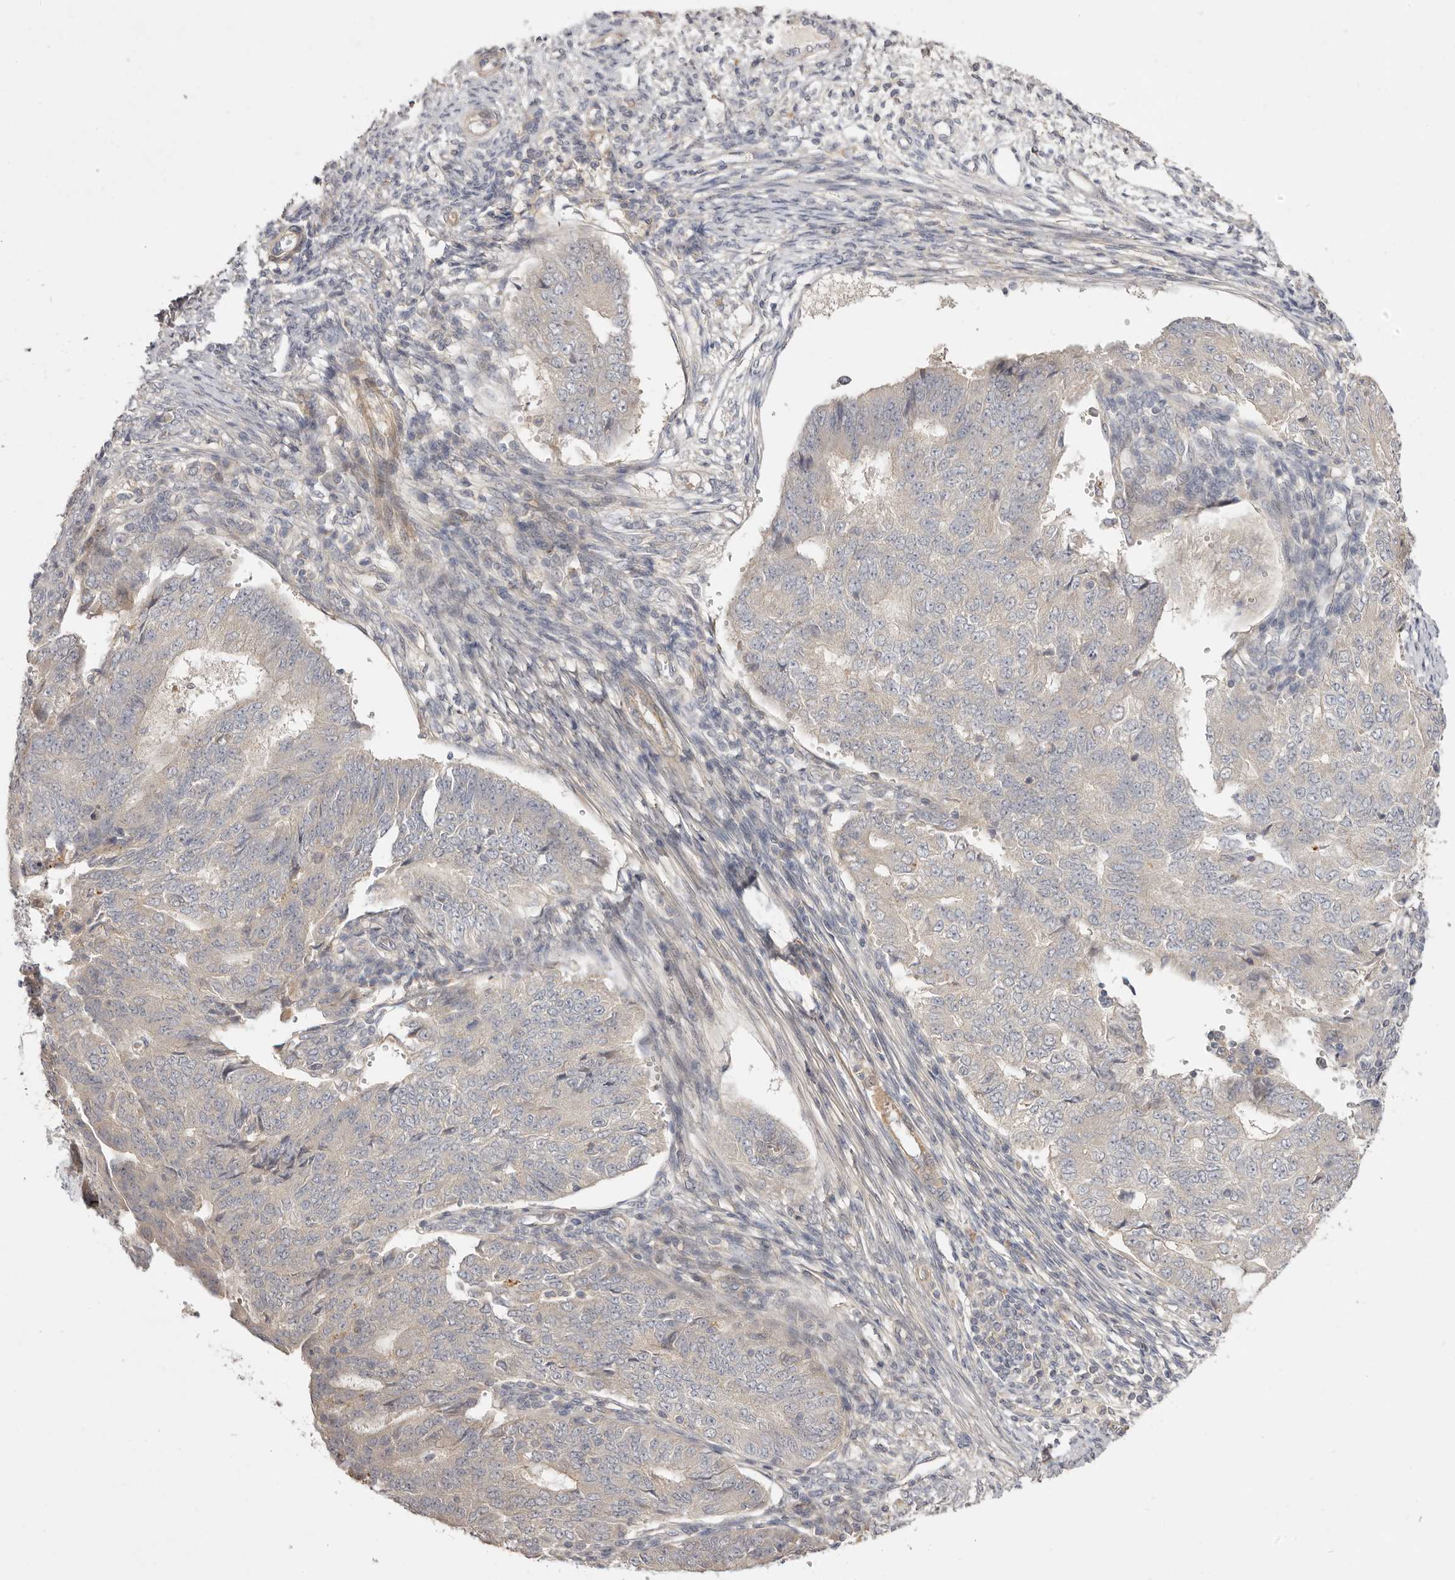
{"staining": {"intensity": "negative", "quantity": "none", "location": "none"}, "tissue": "endometrial cancer", "cell_type": "Tumor cells", "image_type": "cancer", "snomed": [{"axis": "morphology", "description": "Adenocarcinoma, NOS"}, {"axis": "topography", "description": "Endometrium"}], "caption": "The photomicrograph shows no significant expression in tumor cells of endometrial cancer. (DAB immunohistochemistry, high magnification).", "gene": "ADAMTS9", "patient": {"sex": "female", "age": 32}}